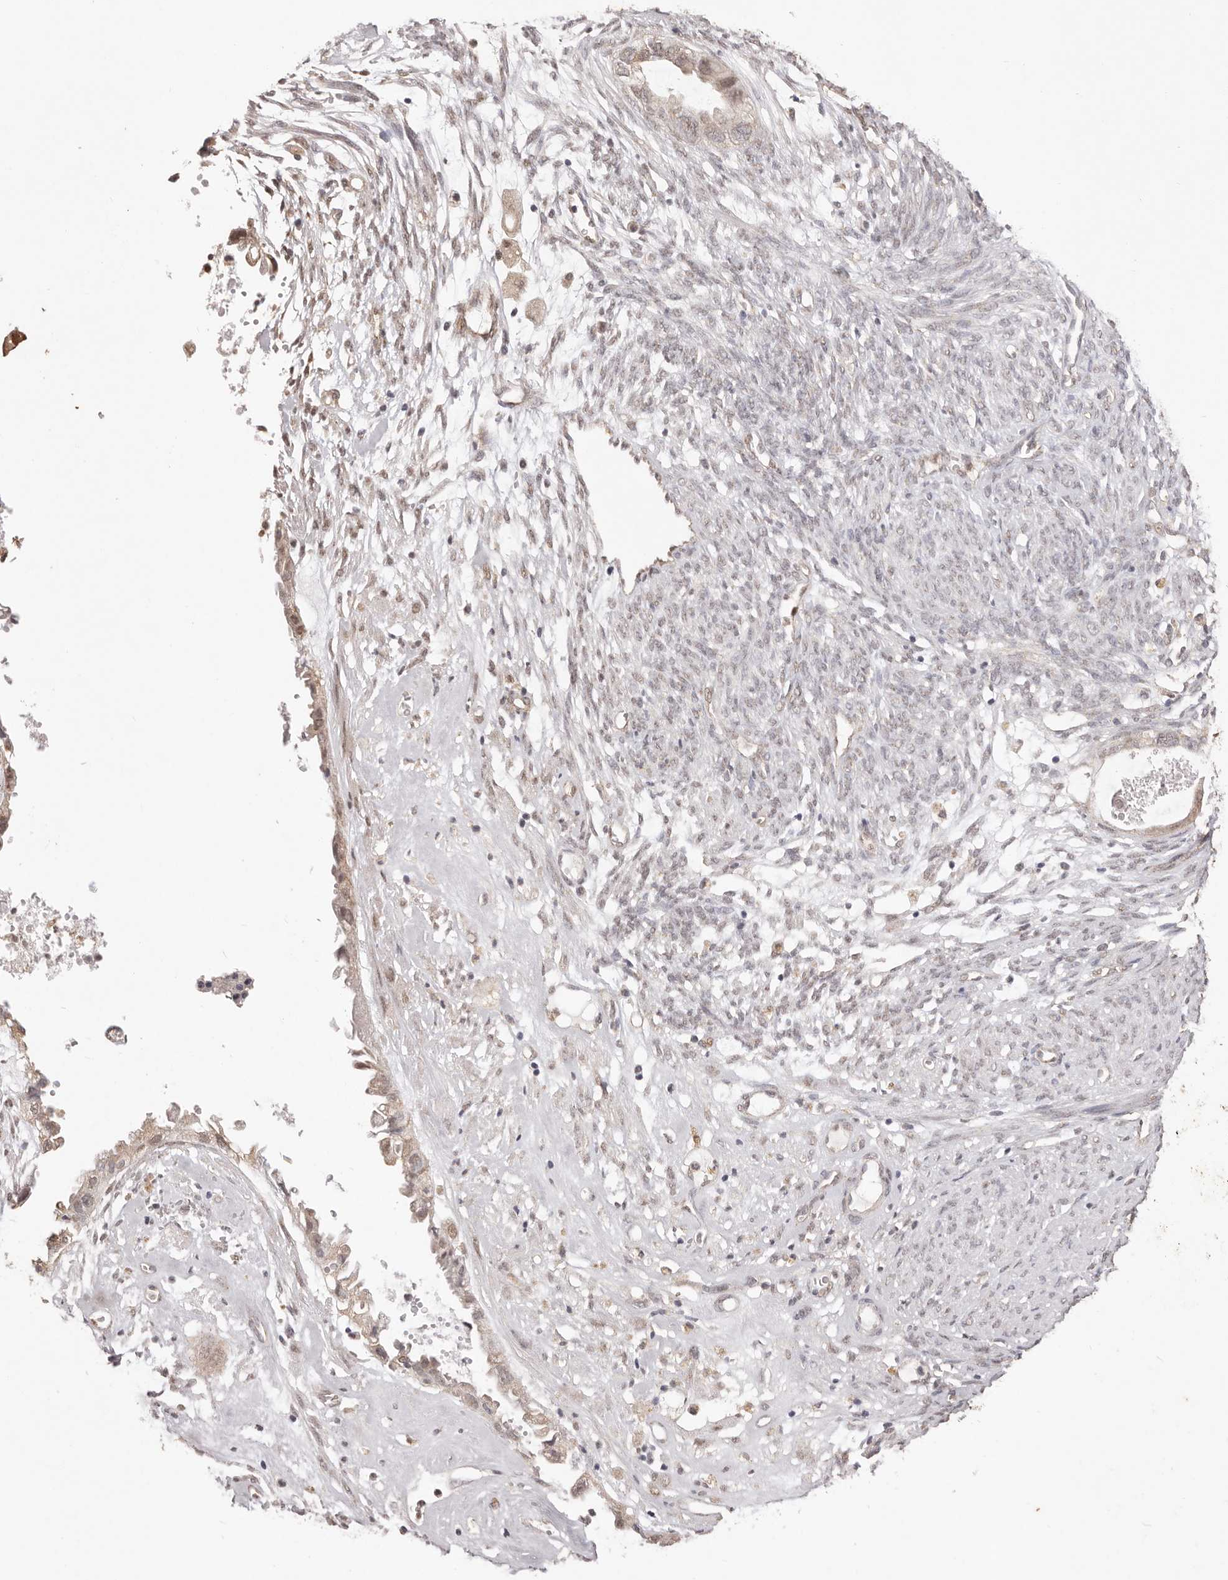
{"staining": {"intensity": "weak", "quantity": "25%-75%", "location": "nuclear"}, "tissue": "cervical cancer", "cell_type": "Tumor cells", "image_type": "cancer", "snomed": [{"axis": "morphology", "description": "Normal tissue, NOS"}, {"axis": "morphology", "description": "Adenocarcinoma, NOS"}, {"axis": "topography", "description": "Cervix"}, {"axis": "topography", "description": "Endometrium"}], "caption": "An image showing weak nuclear positivity in approximately 25%-75% of tumor cells in adenocarcinoma (cervical), as visualized by brown immunohistochemical staining.", "gene": "RPS6KA5", "patient": {"sex": "female", "age": 86}}